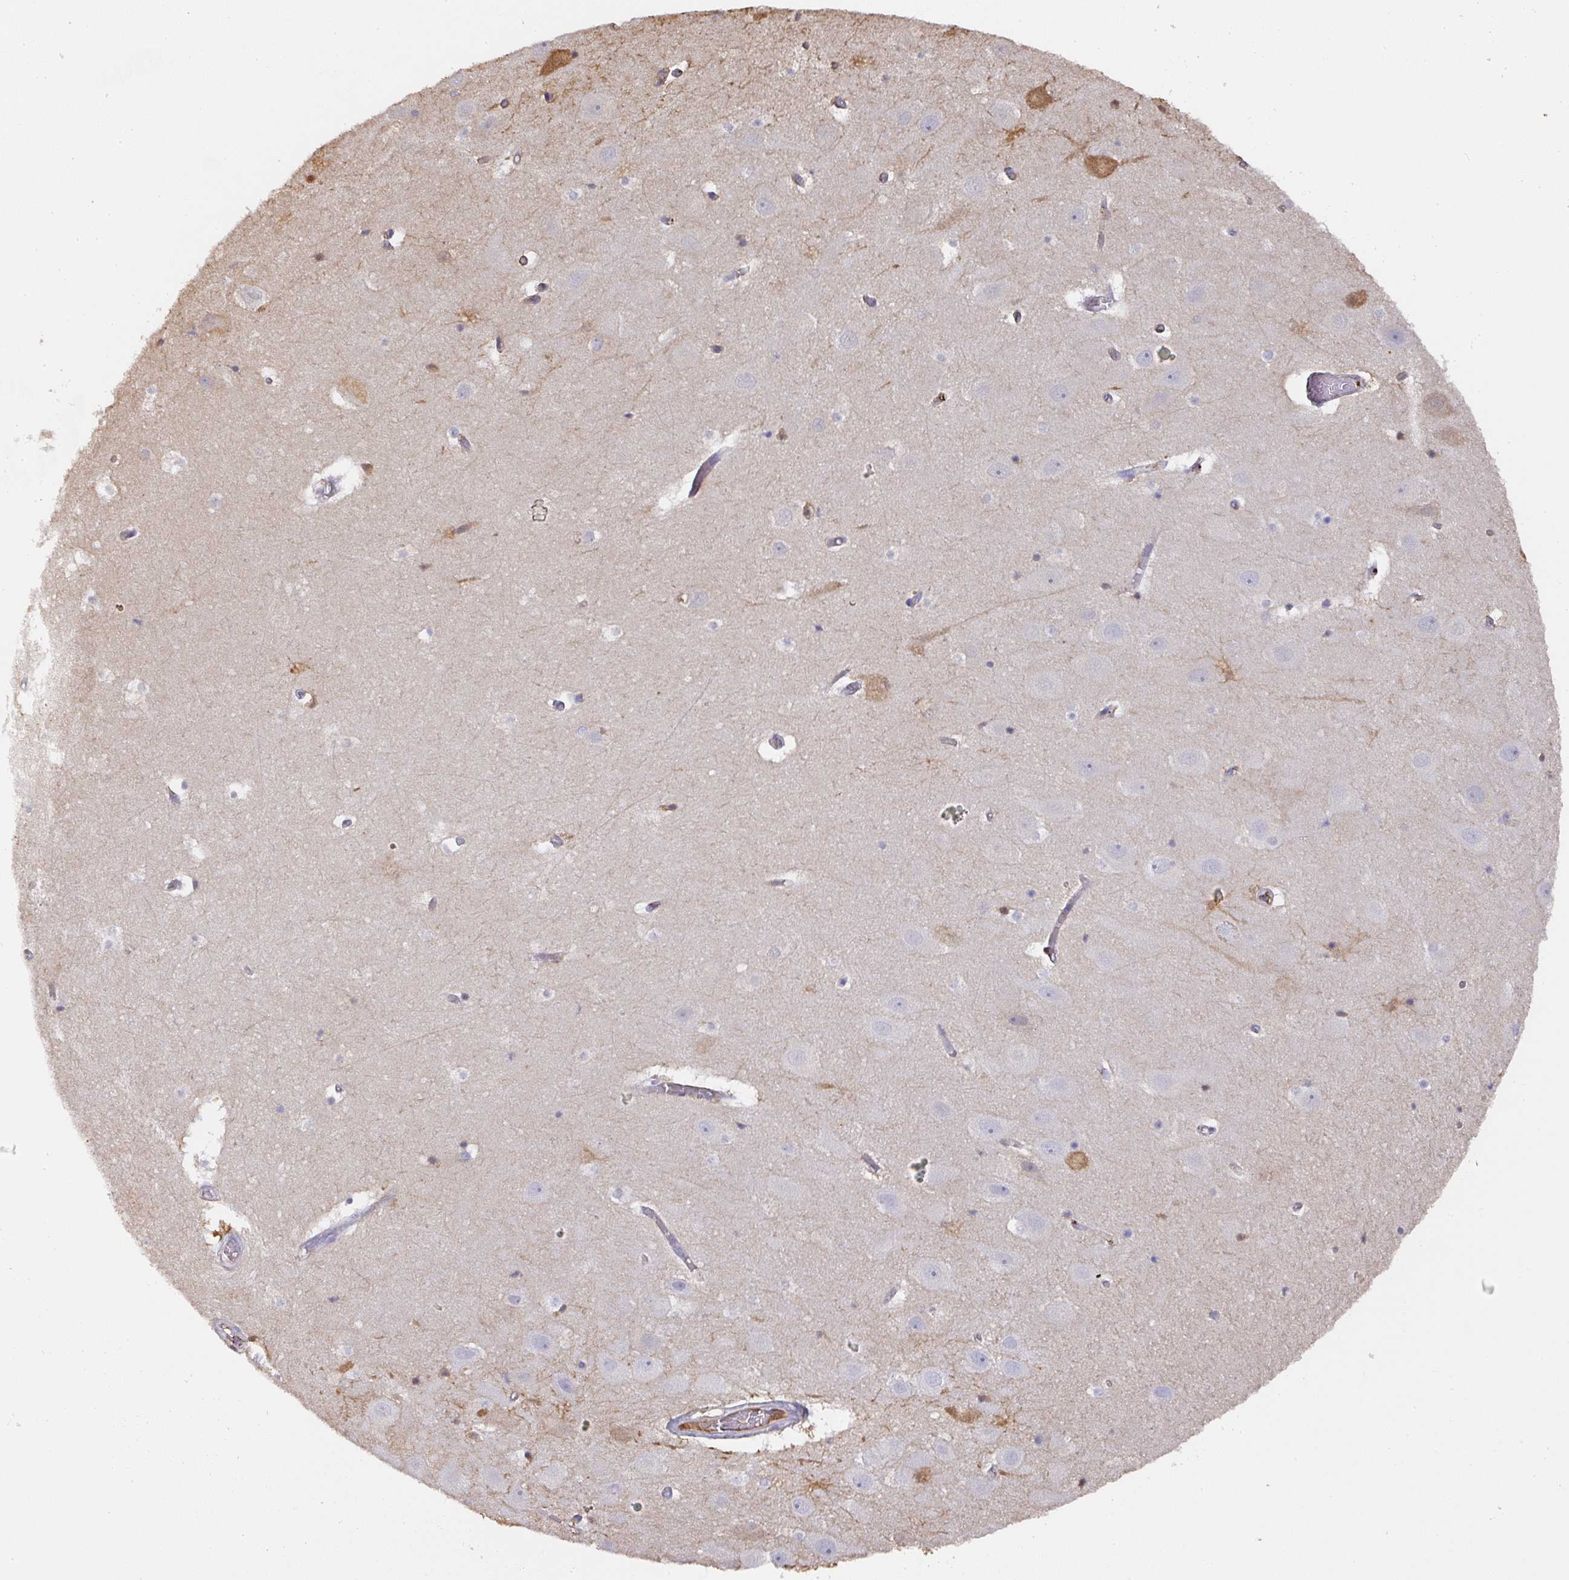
{"staining": {"intensity": "moderate", "quantity": "<25%", "location": "cytoplasmic/membranous,nuclear"}, "tissue": "hippocampus", "cell_type": "Glial cells", "image_type": "normal", "snomed": [{"axis": "morphology", "description": "Normal tissue, NOS"}, {"axis": "topography", "description": "Hippocampus"}], "caption": "This is a photomicrograph of immunohistochemistry staining of unremarkable hippocampus, which shows moderate positivity in the cytoplasmic/membranous,nuclear of glial cells.", "gene": "ALB", "patient": {"sex": "female", "age": 52}}